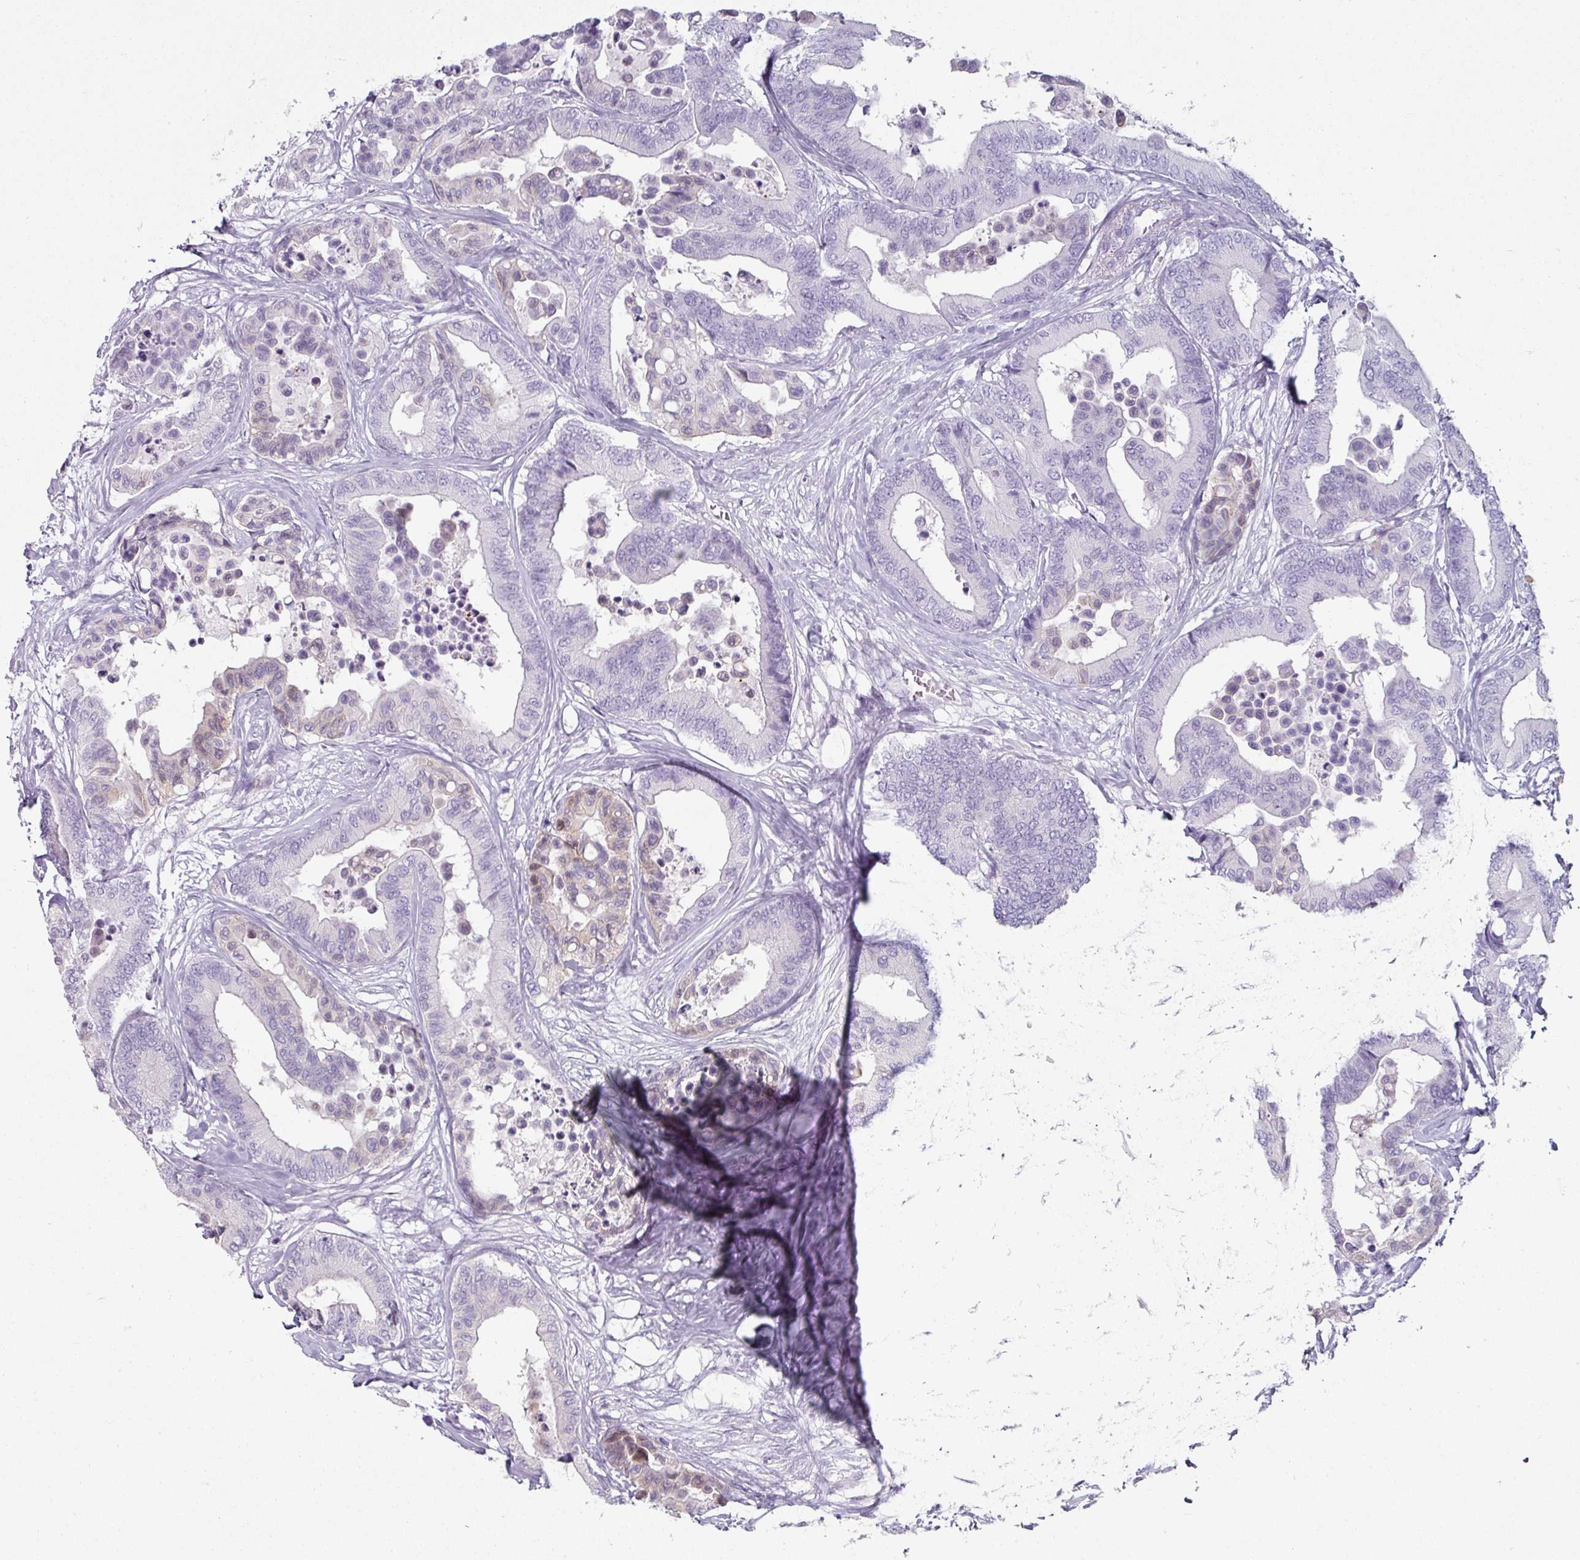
{"staining": {"intensity": "negative", "quantity": "none", "location": "none"}, "tissue": "colorectal cancer", "cell_type": "Tumor cells", "image_type": "cancer", "snomed": [{"axis": "morphology", "description": "Normal tissue, NOS"}, {"axis": "morphology", "description": "Adenocarcinoma, NOS"}, {"axis": "topography", "description": "Colon"}], "caption": "The micrograph reveals no staining of tumor cells in colorectal adenocarcinoma. Brightfield microscopy of immunohistochemistry (IHC) stained with DAB (brown) and hematoxylin (blue), captured at high magnification.", "gene": "C19orf33", "patient": {"sex": "male", "age": 82}}